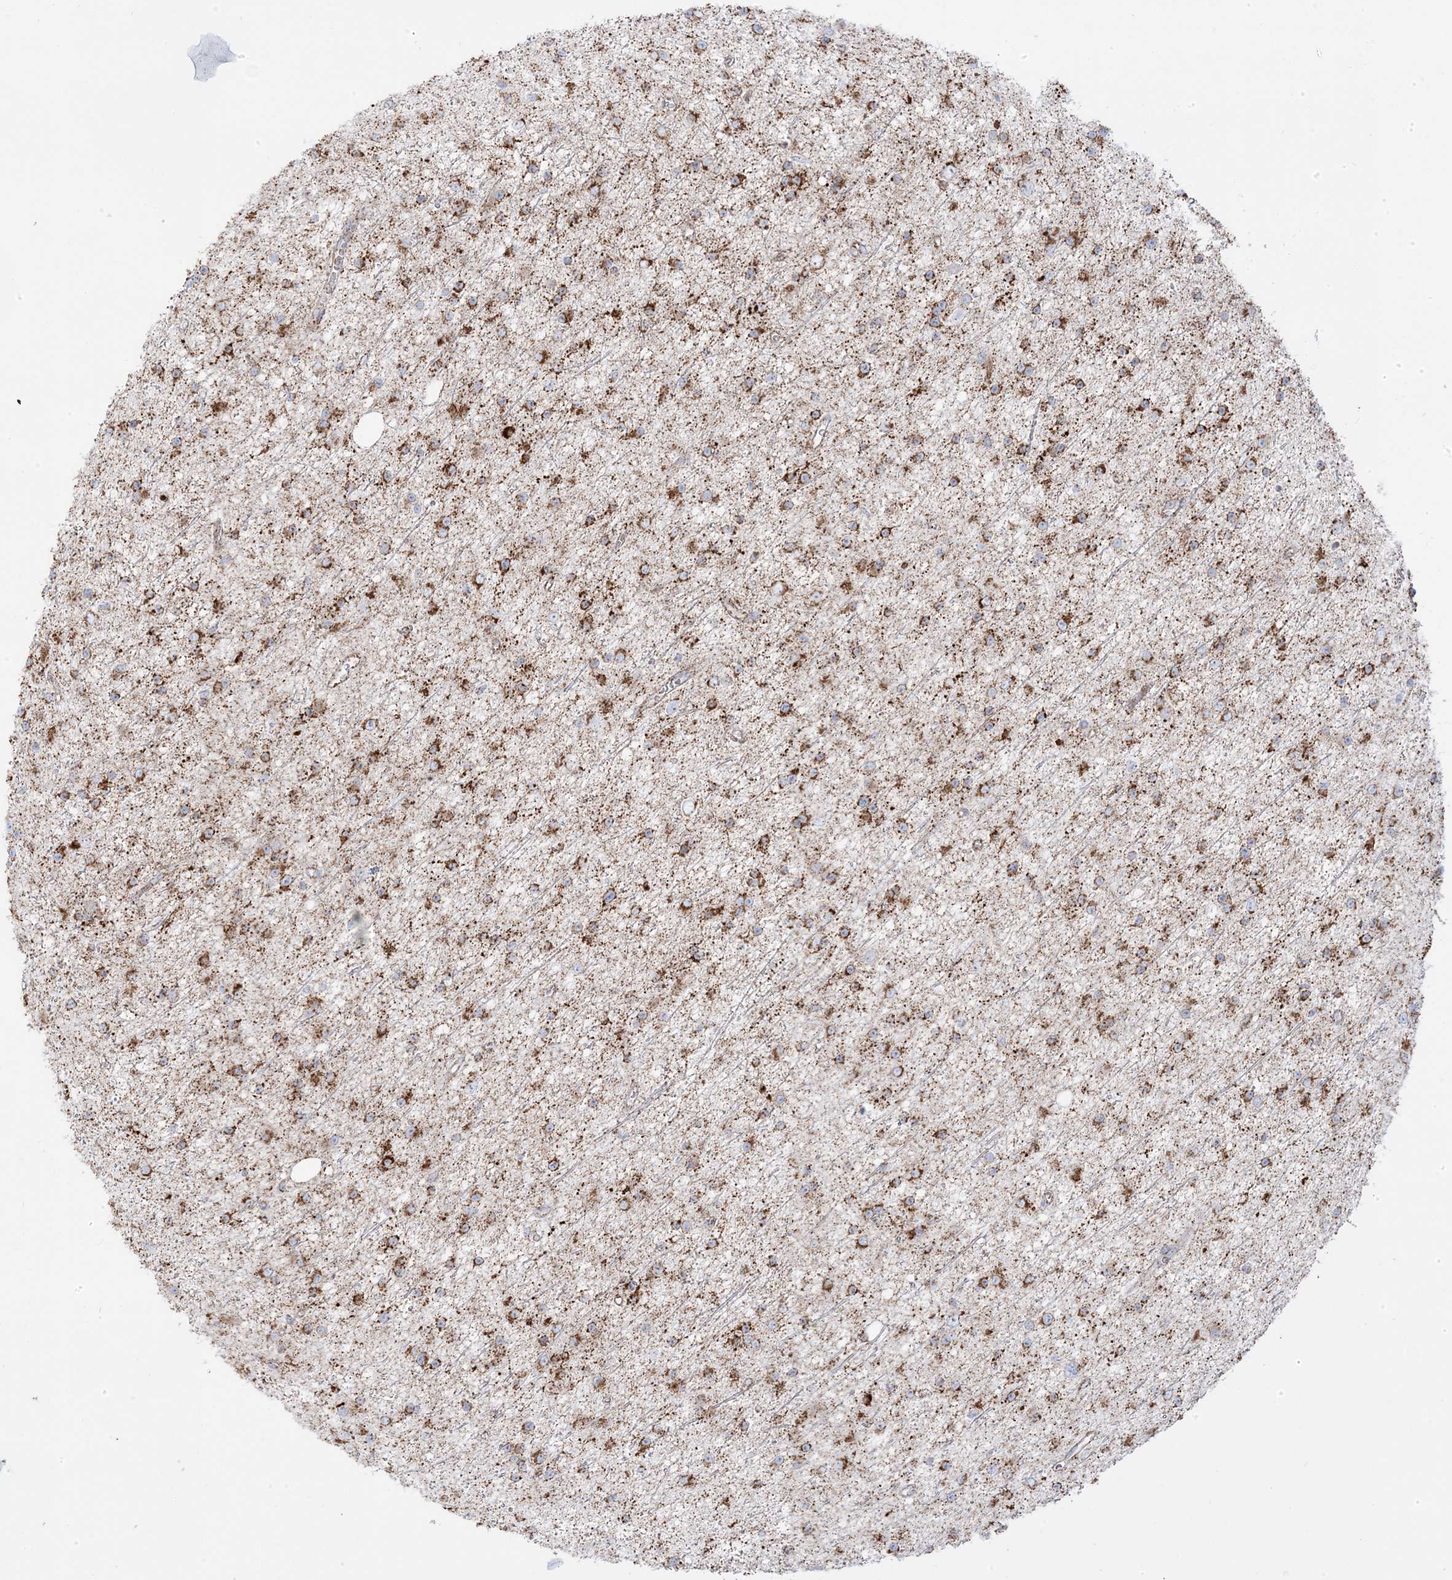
{"staining": {"intensity": "moderate", "quantity": ">75%", "location": "cytoplasmic/membranous"}, "tissue": "glioma", "cell_type": "Tumor cells", "image_type": "cancer", "snomed": [{"axis": "morphology", "description": "Glioma, malignant, Low grade"}, {"axis": "topography", "description": "Cerebral cortex"}], "caption": "Human glioma stained with a protein marker displays moderate staining in tumor cells.", "gene": "PCCB", "patient": {"sex": "female", "age": 39}}